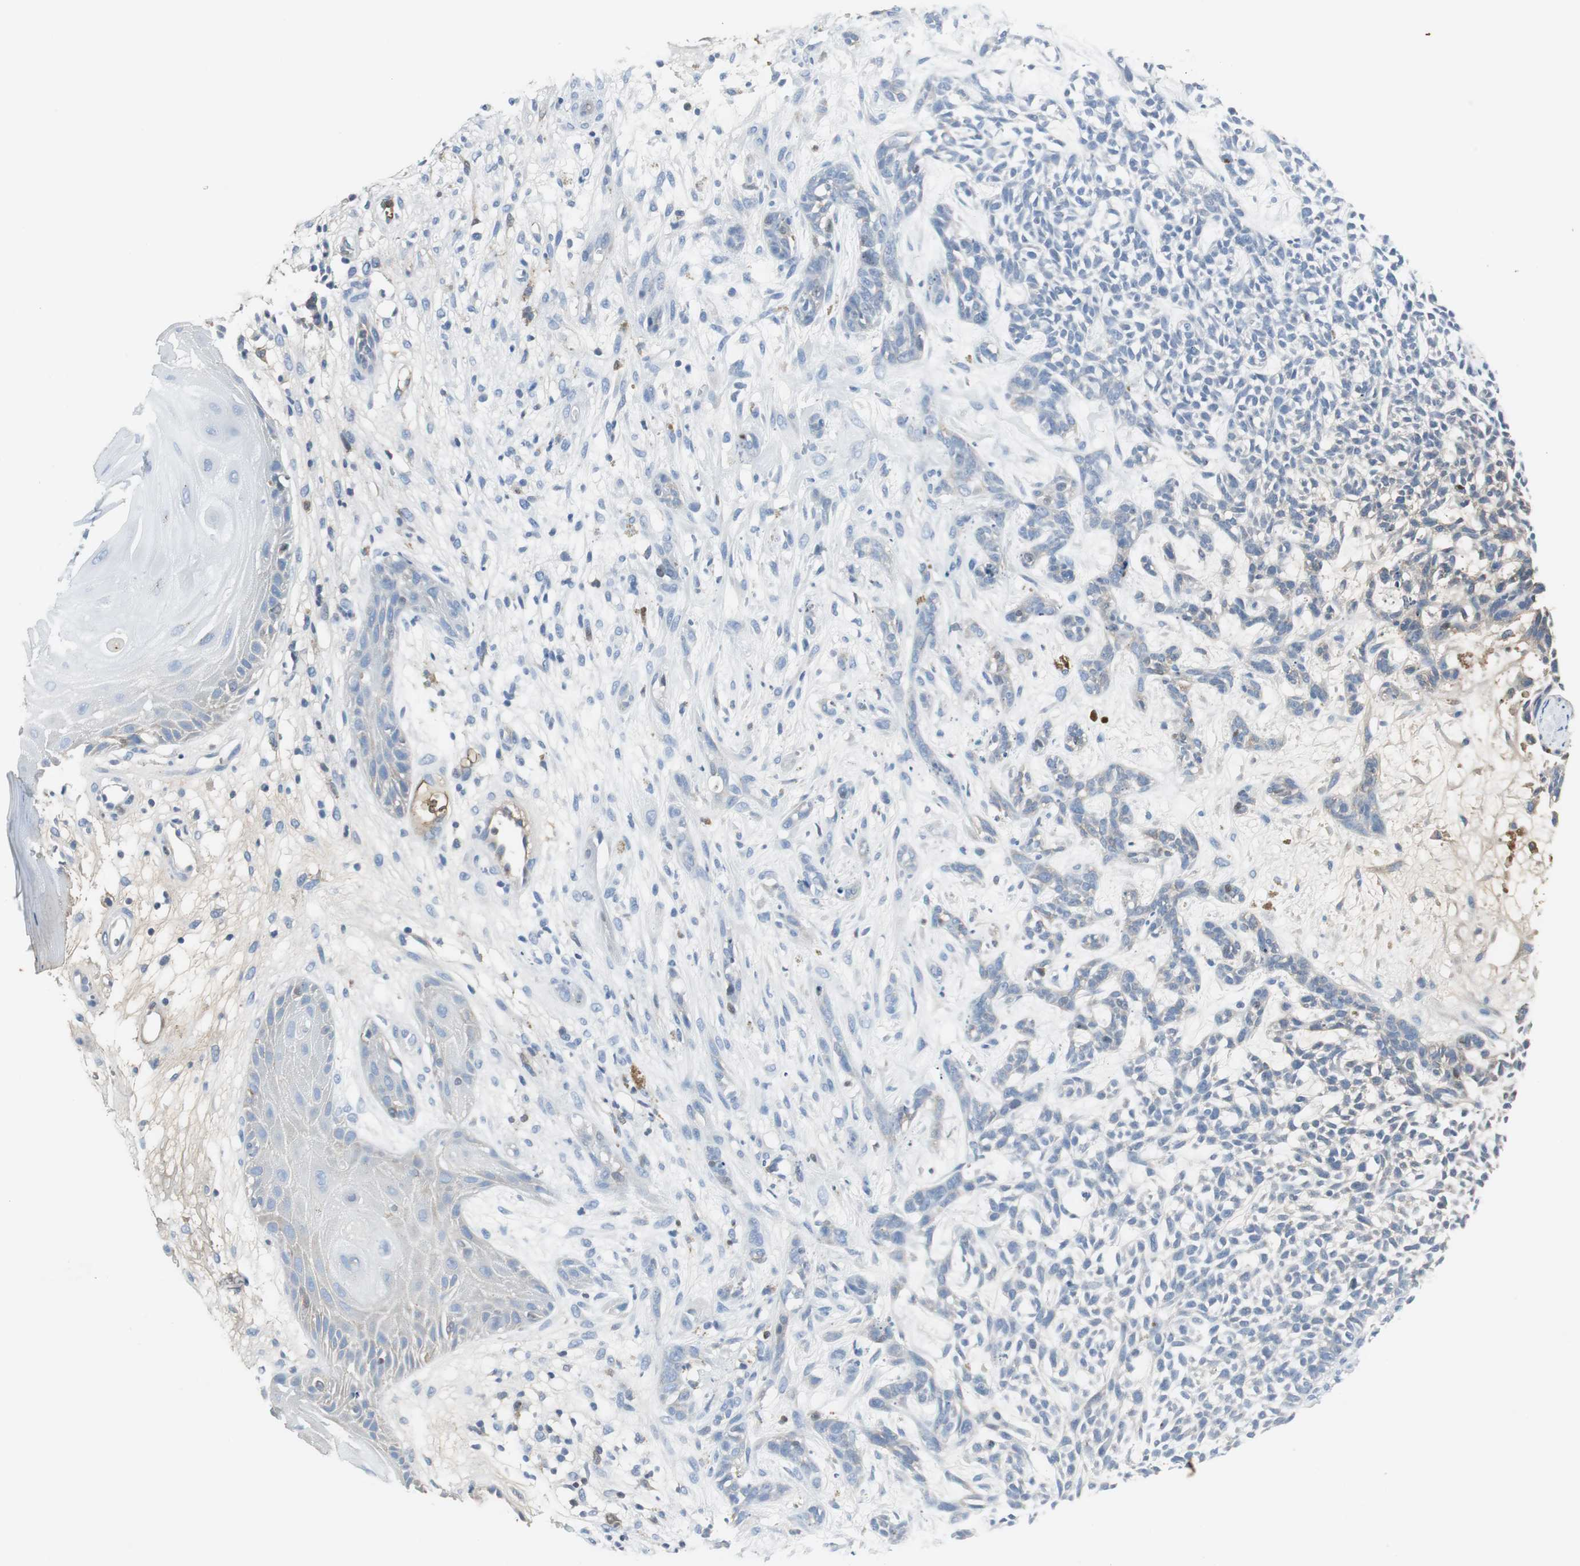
{"staining": {"intensity": "negative", "quantity": "none", "location": "none"}, "tissue": "skin cancer", "cell_type": "Tumor cells", "image_type": "cancer", "snomed": [{"axis": "morphology", "description": "Basal cell carcinoma"}, {"axis": "topography", "description": "Skin"}], "caption": "This image is of skin basal cell carcinoma stained with IHC to label a protein in brown with the nuclei are counter-stained blue. There is no positivity in tumor cells.", "gene": "IGHA1", "patient": {"sex": "female", "age": 84}}